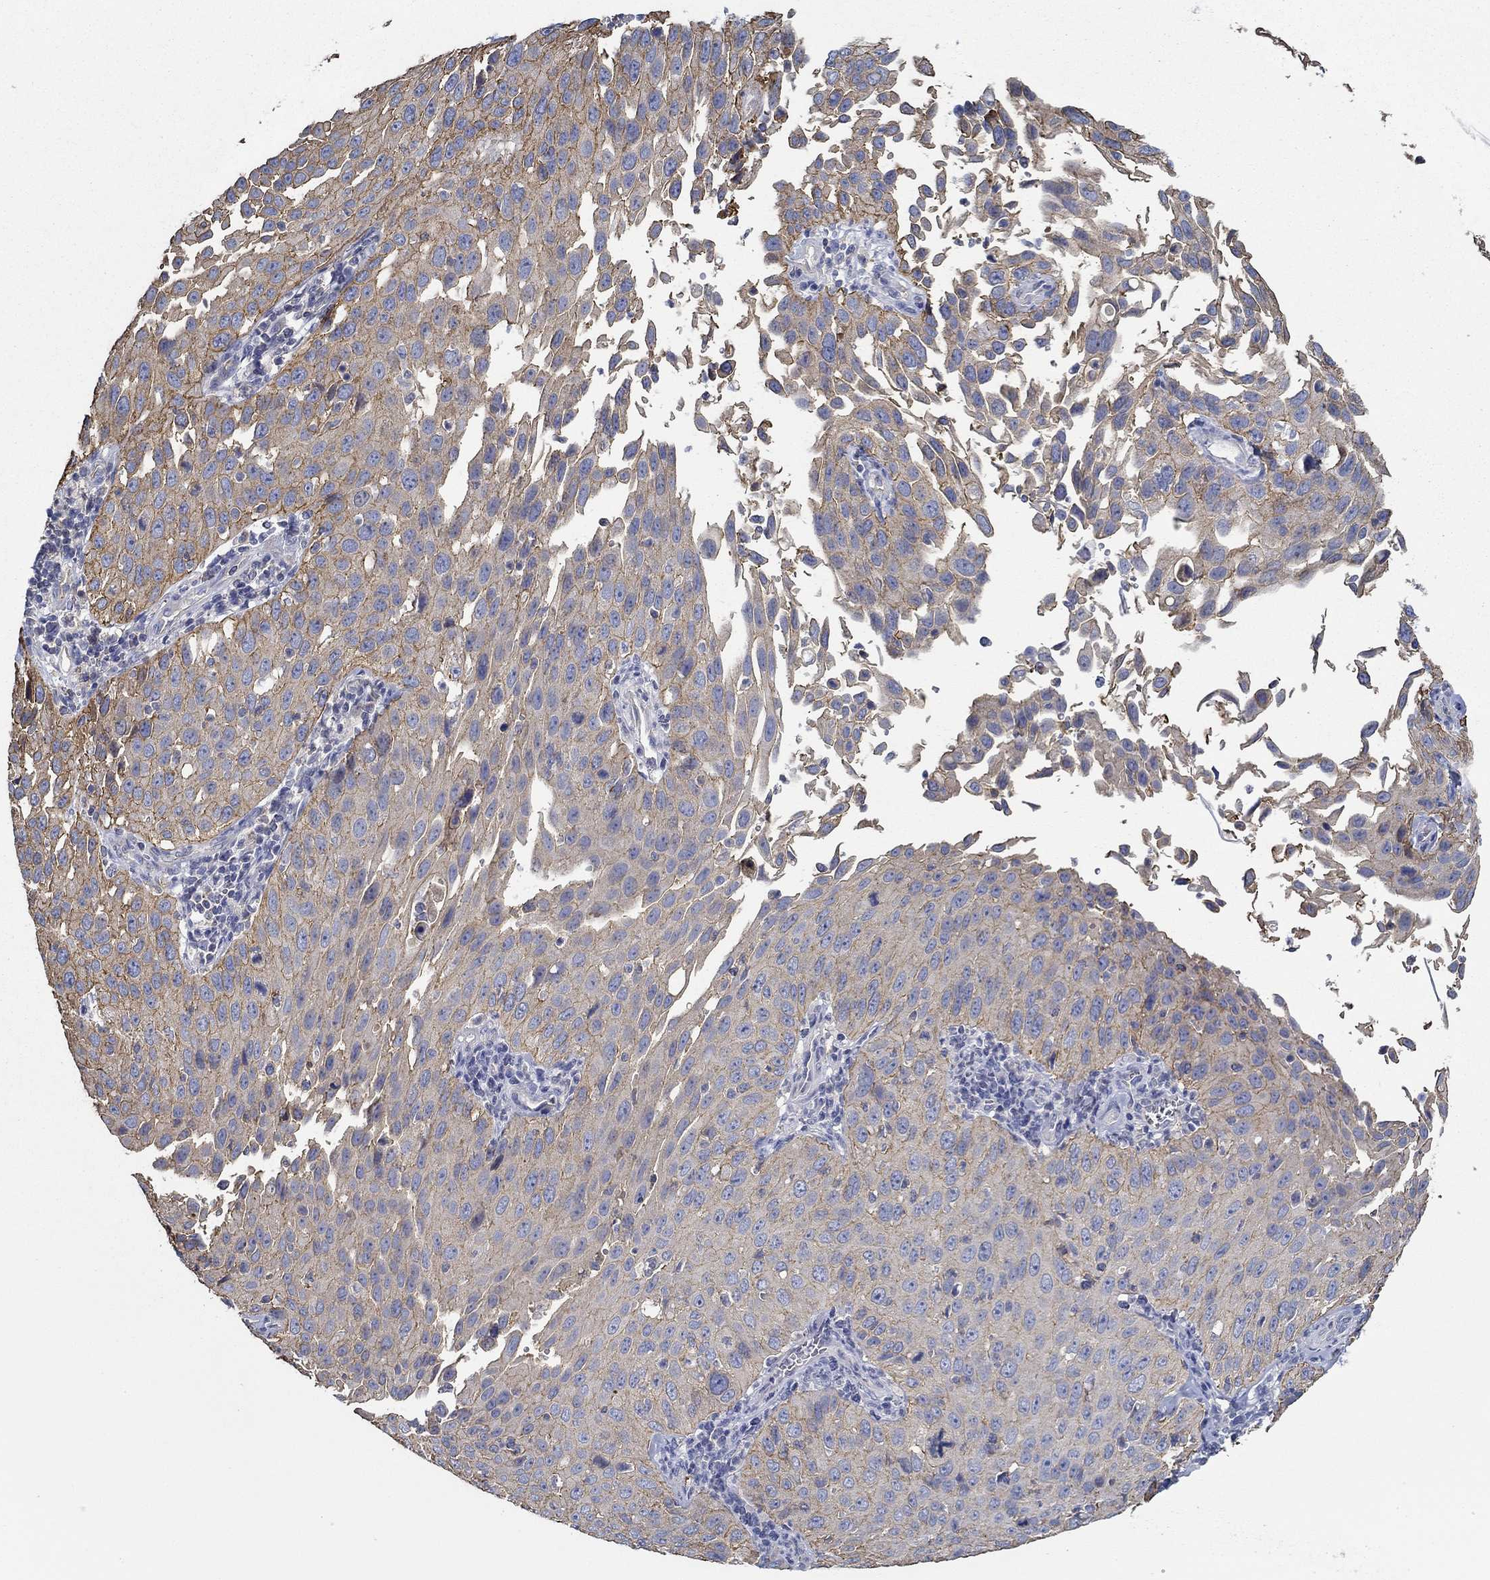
{"staining": {"intensity": "moderate", "quantity": "25%-75%", "location": "cytoplasmic/membranous"}, "tissue": "cervical cancer", "cell_type": "Tumor cells", "image_type": "cancer", "snomed": [{"axis": "morphology", "description": "Squamous cell carcinoma, NOS"}, {"axis": "topography", "description": "Cervix"}], "caption": "The histopathology image exhibits staining of cervical cancer, revealing moderate cytoplasmic/membranous protein positivity (brown color) within tumor cells.", "gene": "BBOF1", "patient": {"sex": "female", "age": 26}}